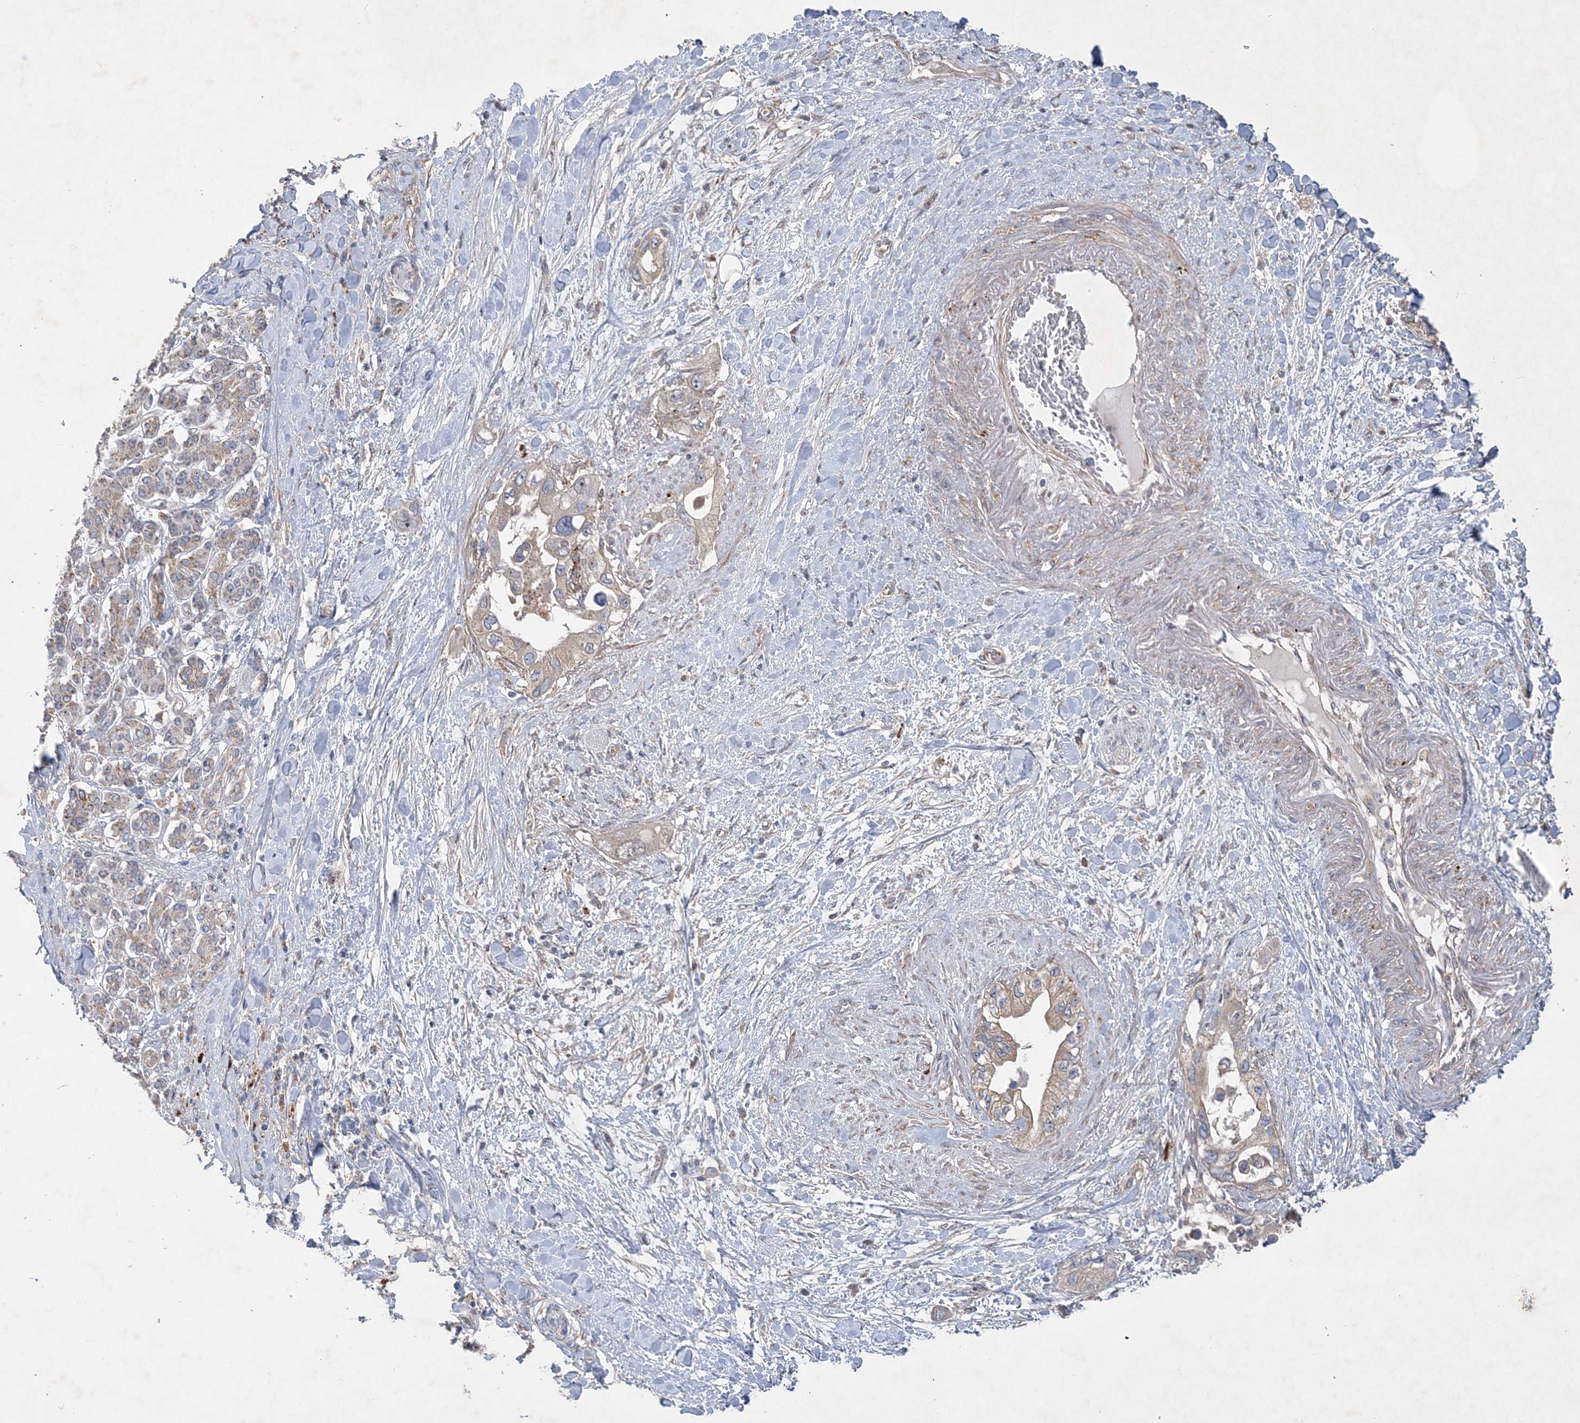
{"staining": {"intensity": "weak", "quantity": "25%-75%", "location": "cytoplasmic/membranous"}, "tissue": "pancreatic cancer", "cell_type": "Tumor cells", "image_type": "cancer", "snomed": [{"axis": "morphology", "description": "Inflammation, NOS"}, {"axis": "morphology", "description": "Adenocarcinoma, NOS"}, {"axis": "topography", "description": "Pancreas"}], "caption": "High-power microscopy captured an IHC histopathology image of pancreatic cancer (adenocarcinoma), revealing weak cytoplasmic/membranous positivity in approximately 25%-75% of tumor cells.", "gene": "FEZ2", "patient": {"sex": "female", "age": 56}}